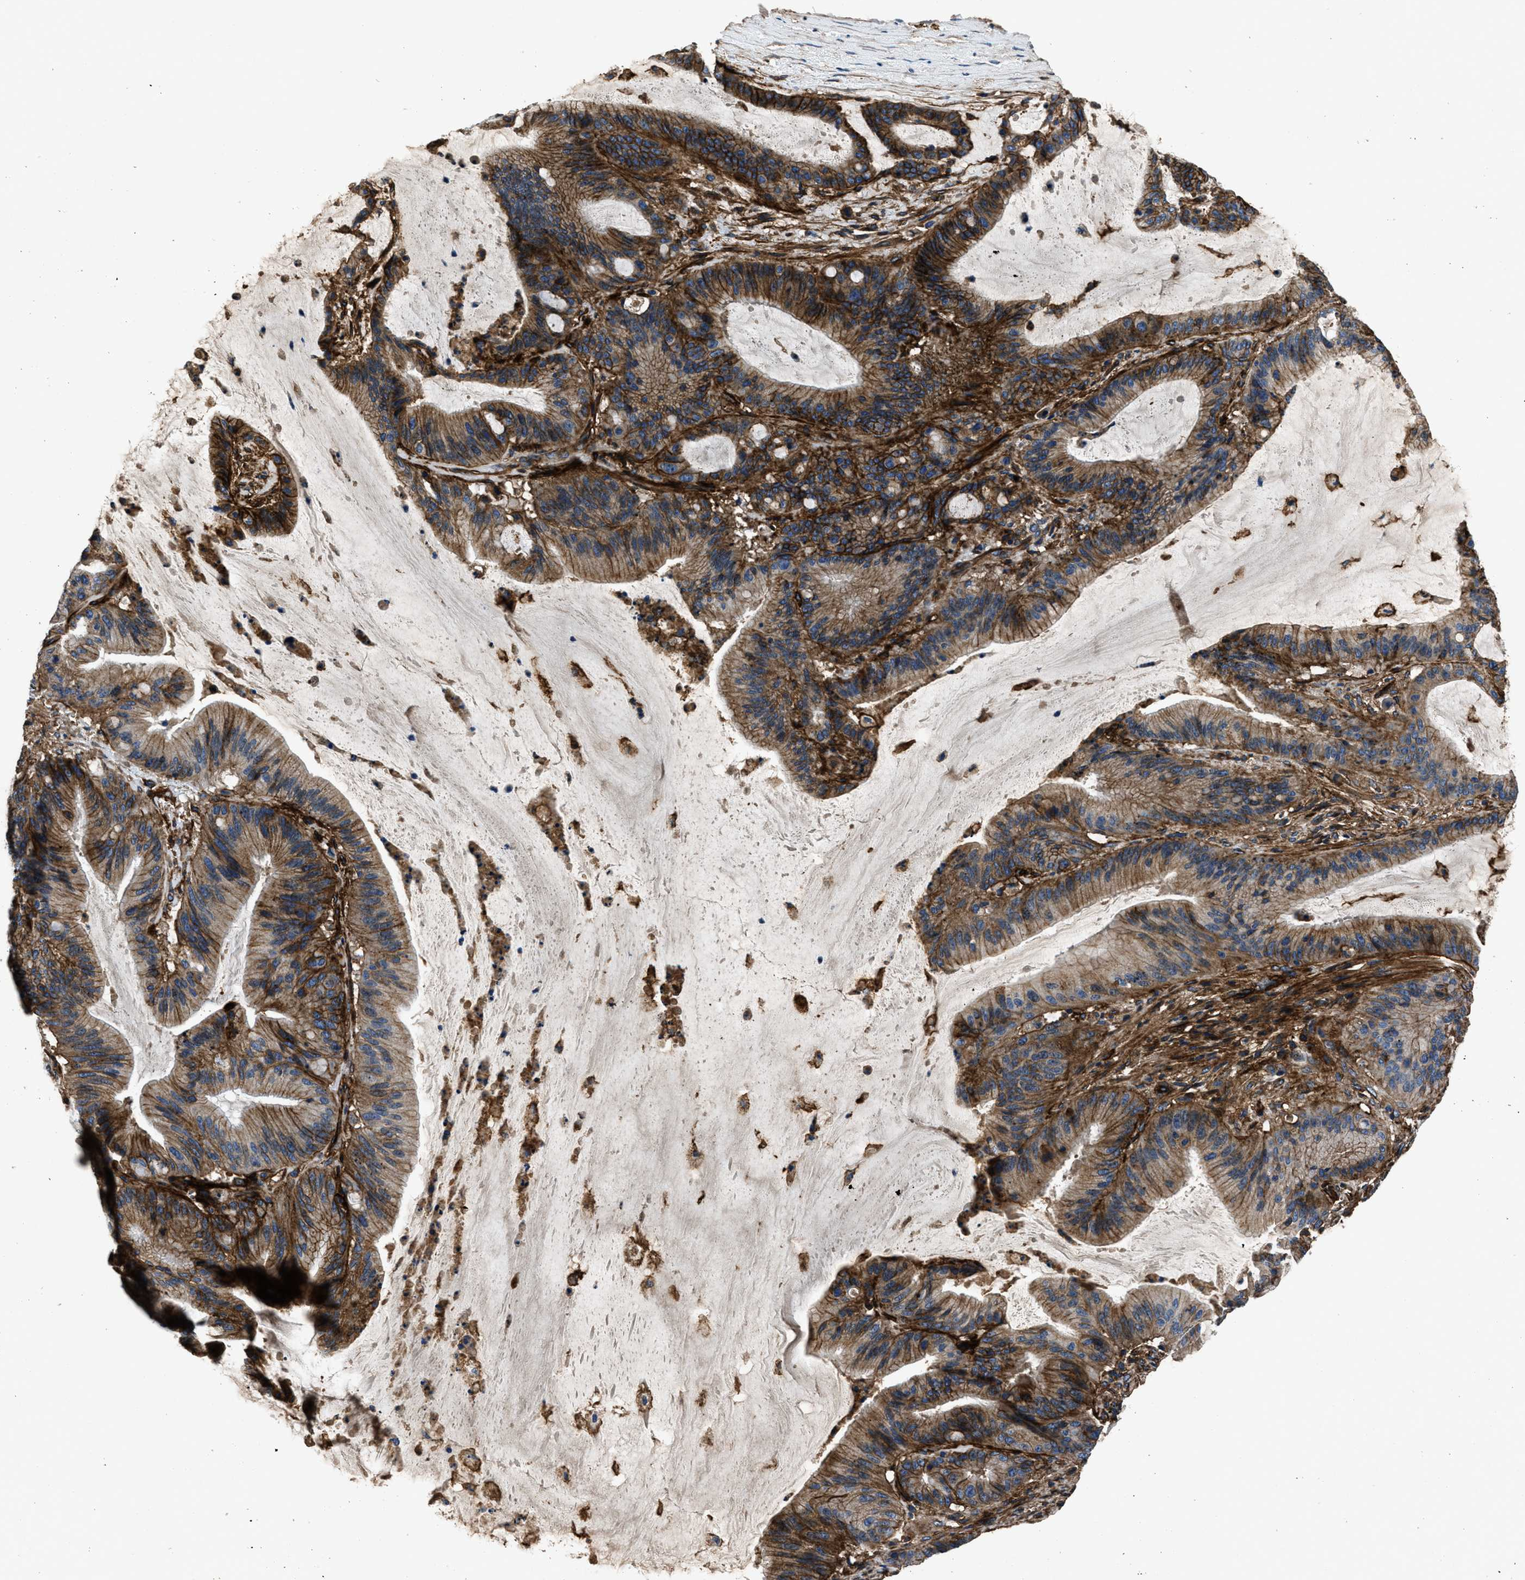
{"staining": {"intensity": "strong", "quantity": ">75%", "location": "cytoplasmic/membranous"}, "tissue": "liver cancer", "cell_type": "Tumor cells", "image_type": "cancer", "snomed": [{"axis": "morphology", "description": "Normal tissue, NOS"}, {"axis": "morphology", "description": "Cholangiocarcinoma"}, {"axis": "topography", "description": "Liver"}, {"axis": "topography", "description": "Peripheral nerve tissue"}], "caption": "About >75% of tumor cells in liver cancer demonstrate strong cytoplasmic/membranous protein staining as visualized by brown immunohistochemical staining.", "gene": "CD276", "patient": {"sex": "female", "age": 73}}